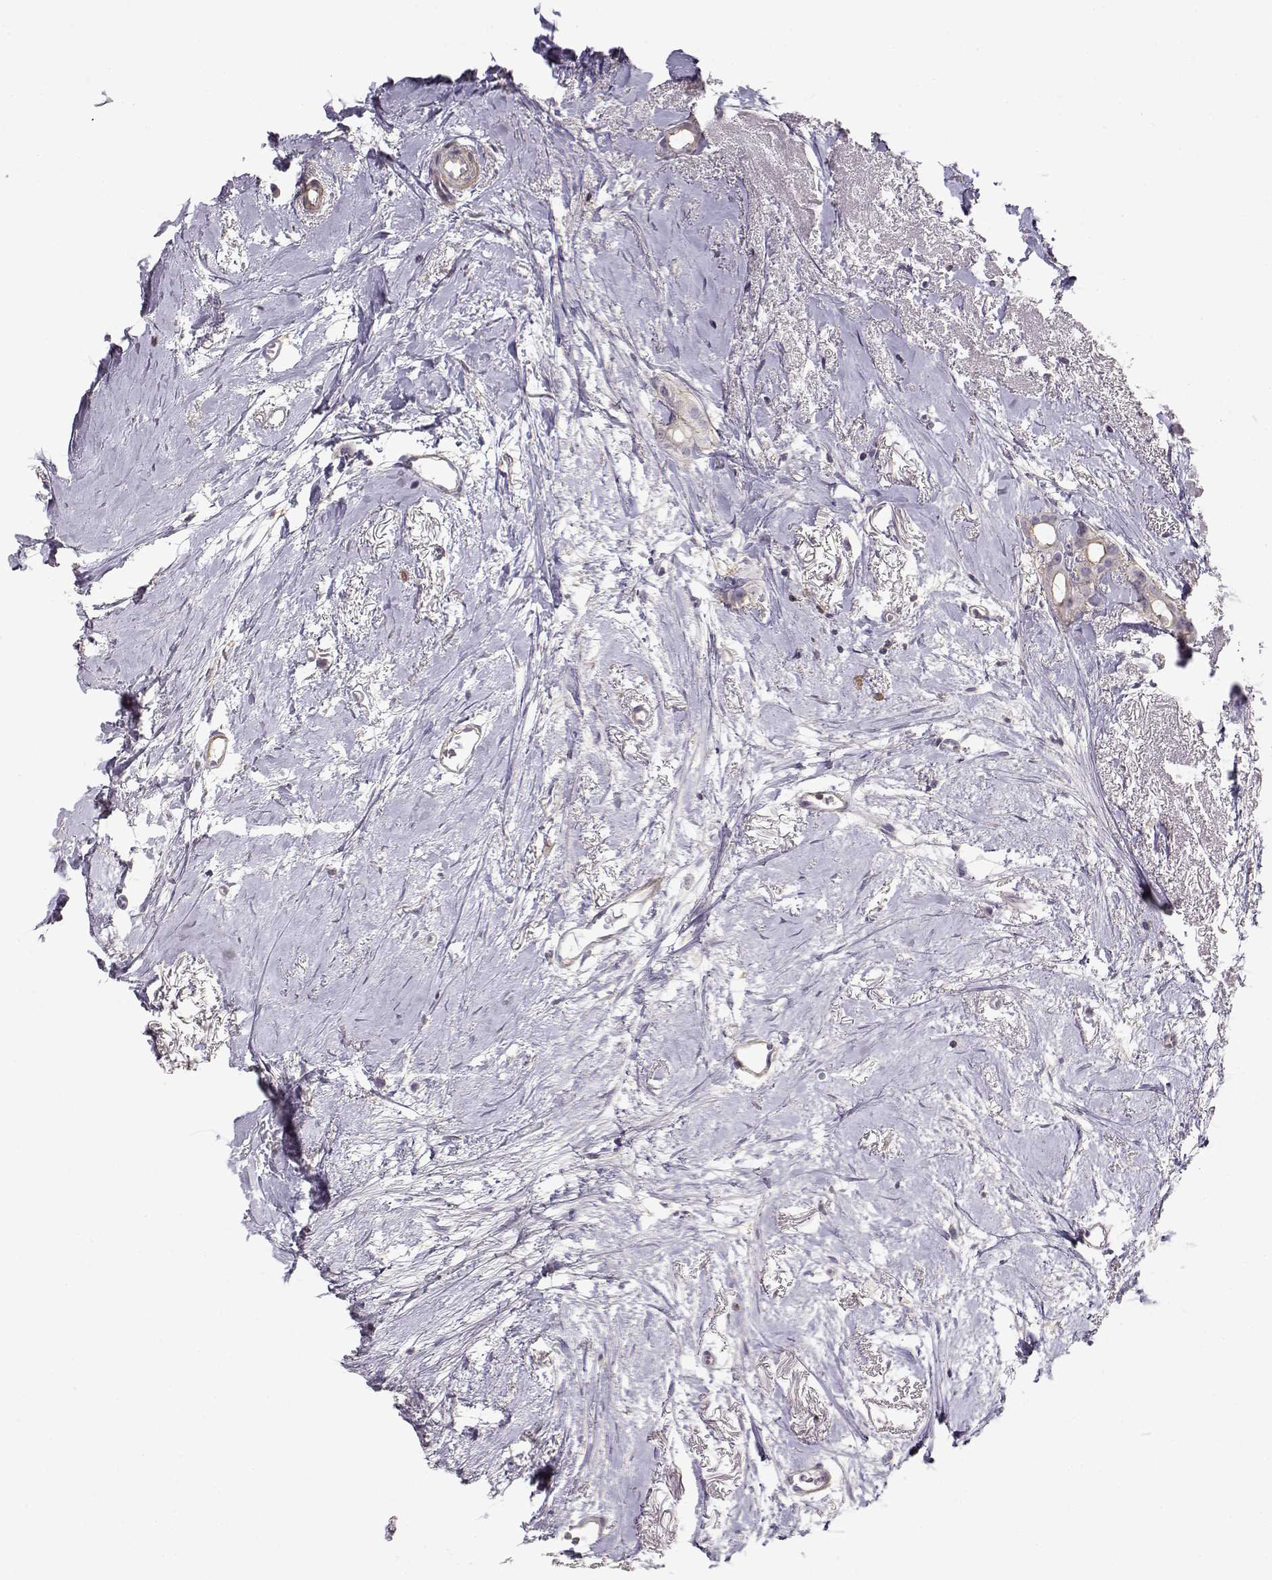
{"staining": {"intensity": "weak", "quantity": "<25%", "location": "cytoplasmic/membranous"}, "tissue": "breast cancer", "cell_type": "Tumor cells", "image_type": "cancer", "snomed": [{"axis": "morphology", "description": "Duct carcinoma"}, {"axis": "topography", "description": "Breast"}], "caption": "Immunohistochemical staining of human breast infiltrating ductal carcinoma shows no significant expression in tumor cells.", "gene": "DAPL1", "patient": {"sex": "female", "age": 40}}